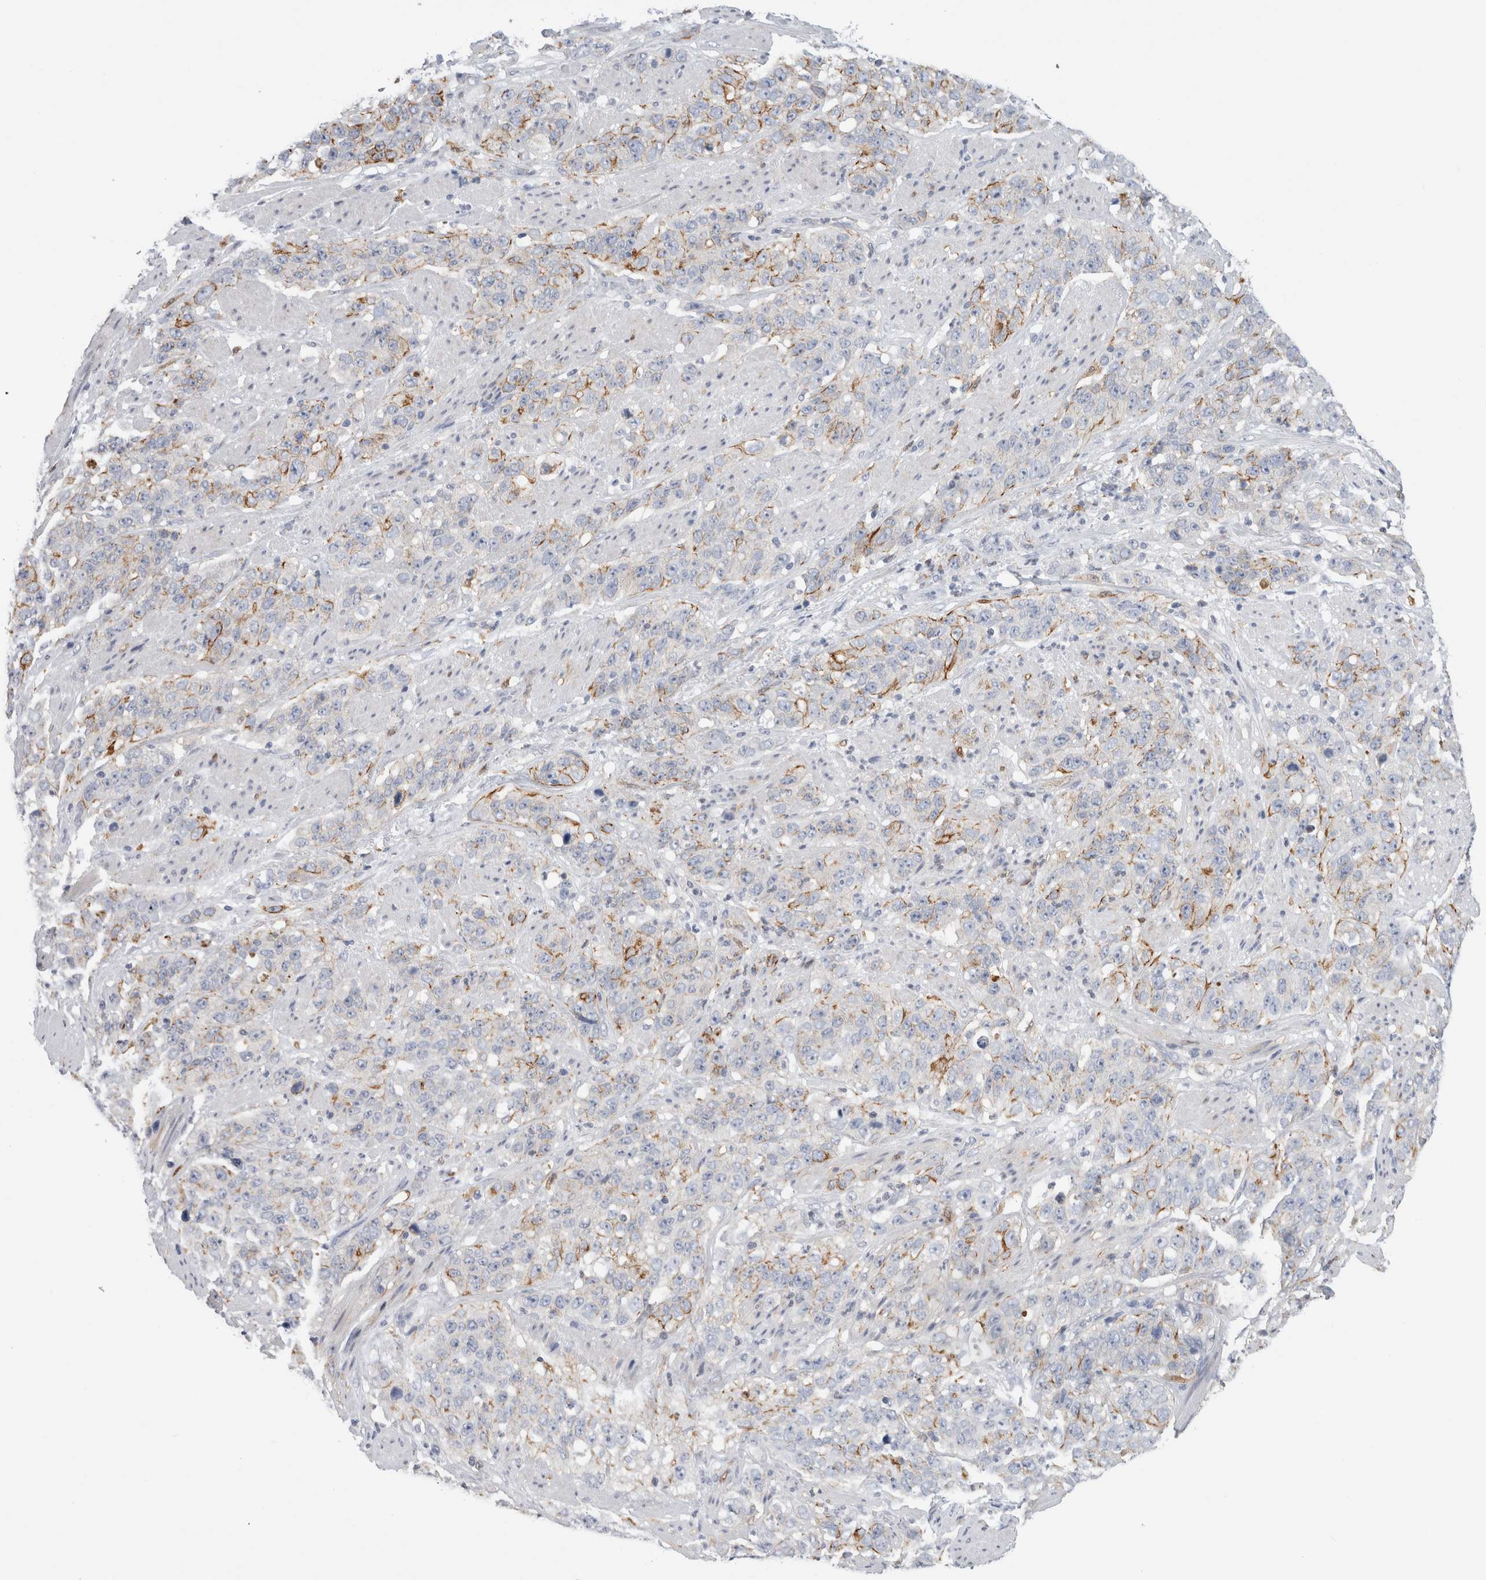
{"staining": {"intensity": "strong", "quantity": "<25%", "location": "cytoplasmic/membranous"}, "tissue": "stomach cancer", "cell_type": "Tumor cells", "image_type": "cancer", "snomed": [{"axis": "morphology", "description": "Adenocarcinoma, NOS"}, {"axis": "topography", "description": "Stomach"}], "caption": "IHC of human adenocarcinoma (stomach) displays medium levels of strong cytoplasmic/membranous staining in about <25% of tumor cells. The staining was performed using DAB (3,3'-diaminobenzidine) to visualize the protein expression in brown, while the nuclei were stained in blue with hematoxylin (Magnification: 20x).", "gene": "SLC20A2", "patient": {"sex": "male", "age": 48}}